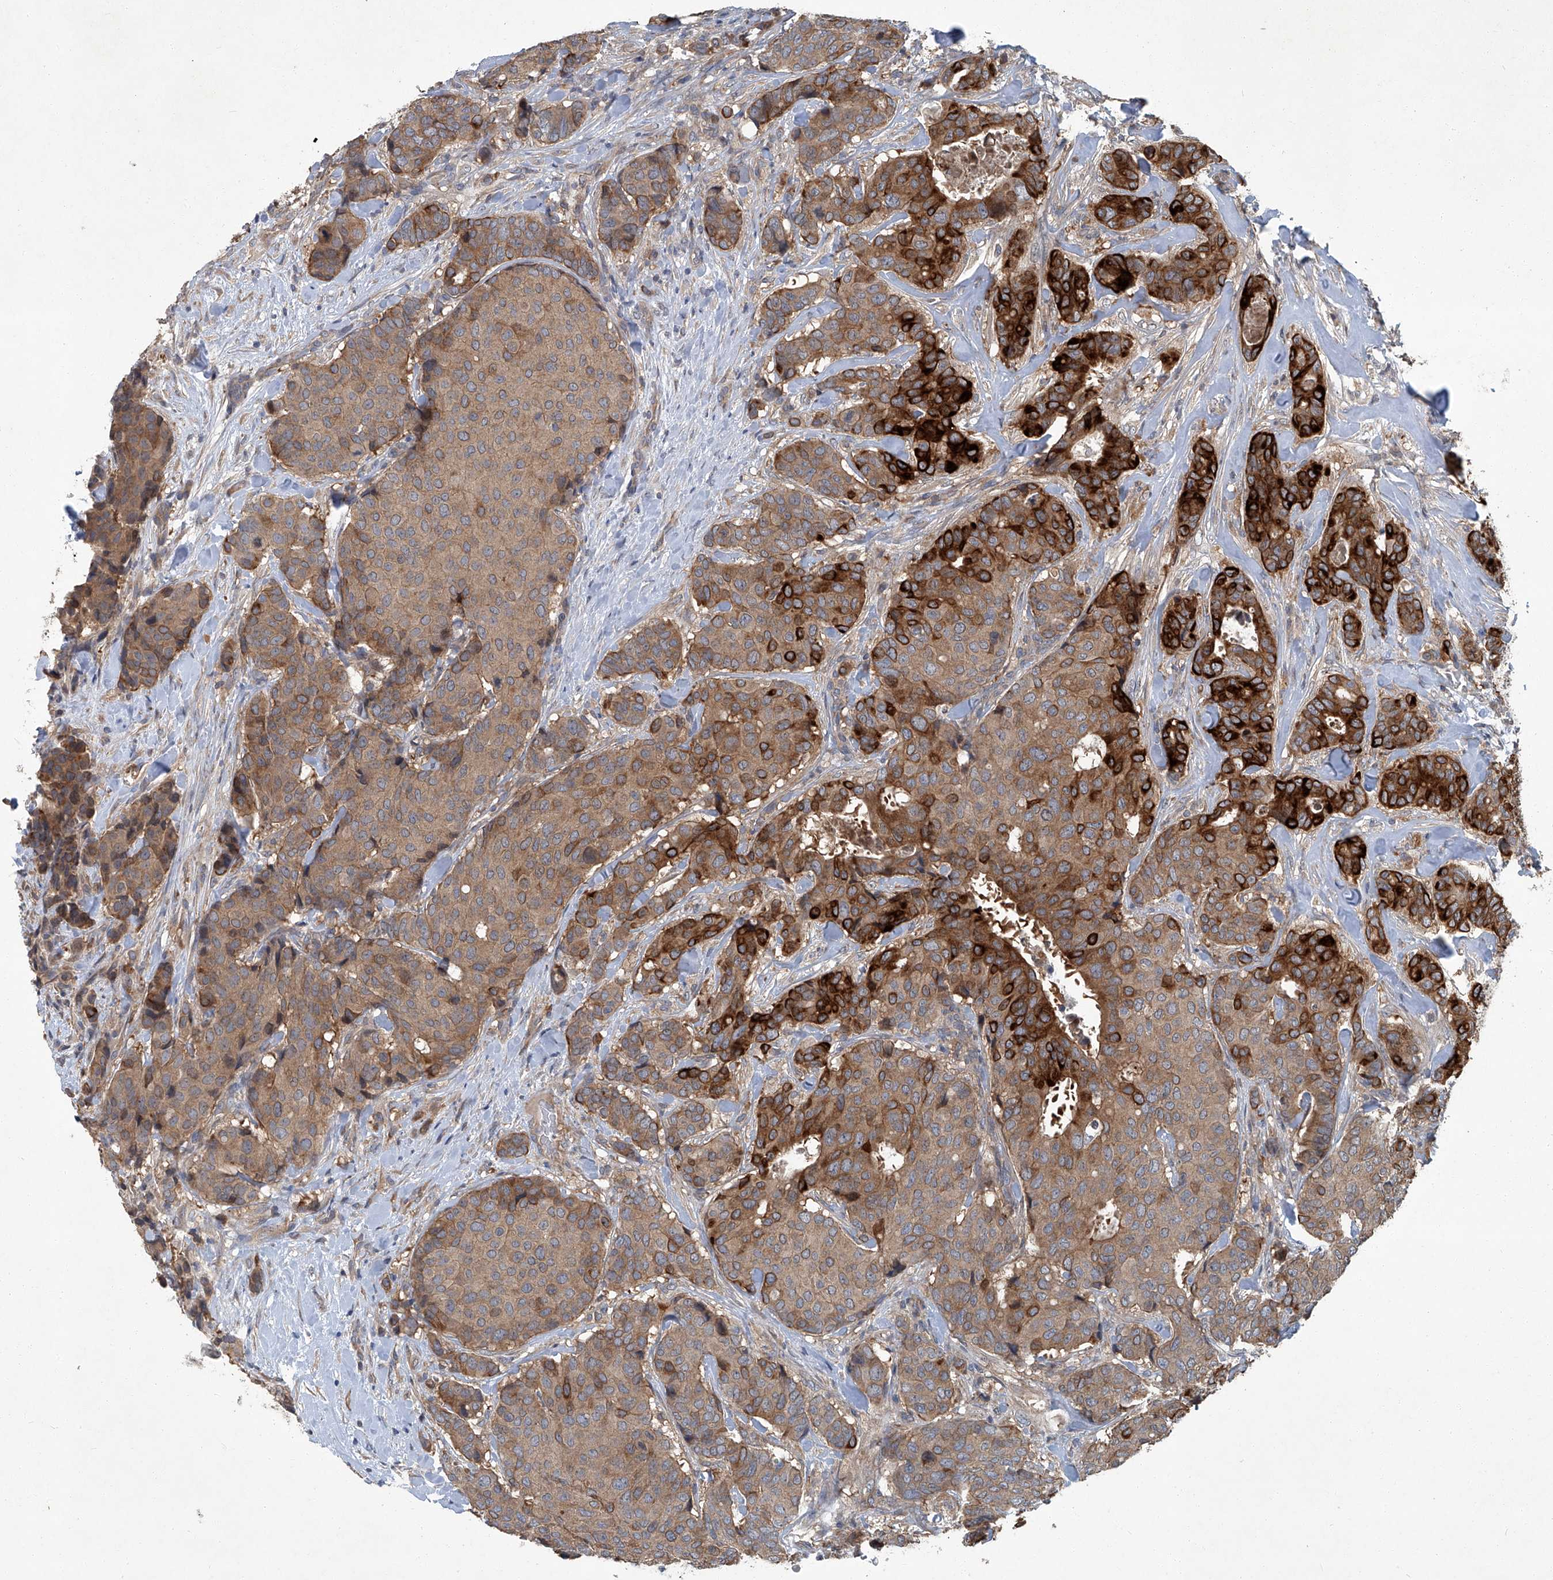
{"staining": {"intensity": "strong", "quantity": ">75%", "location": "cytoplasmic/membranous"}, "tissue": "breast cancer", "cell_type": "Tumor cells", "image_type": "cancer", "snomed": [{"axis": "morphology", "description": "Duct carcinoma"}, {"axis": "topography", "description": "Breast"}], "caption": "Immunohistochemical staining of breast cancer (intraductal carcinoma) reveals high levels of strong cytoplasmic/membranous positivity in about >75% of tumor cells.", "gene": "ANKRD34A", "patient": {"sex": "female", "age": 75}}